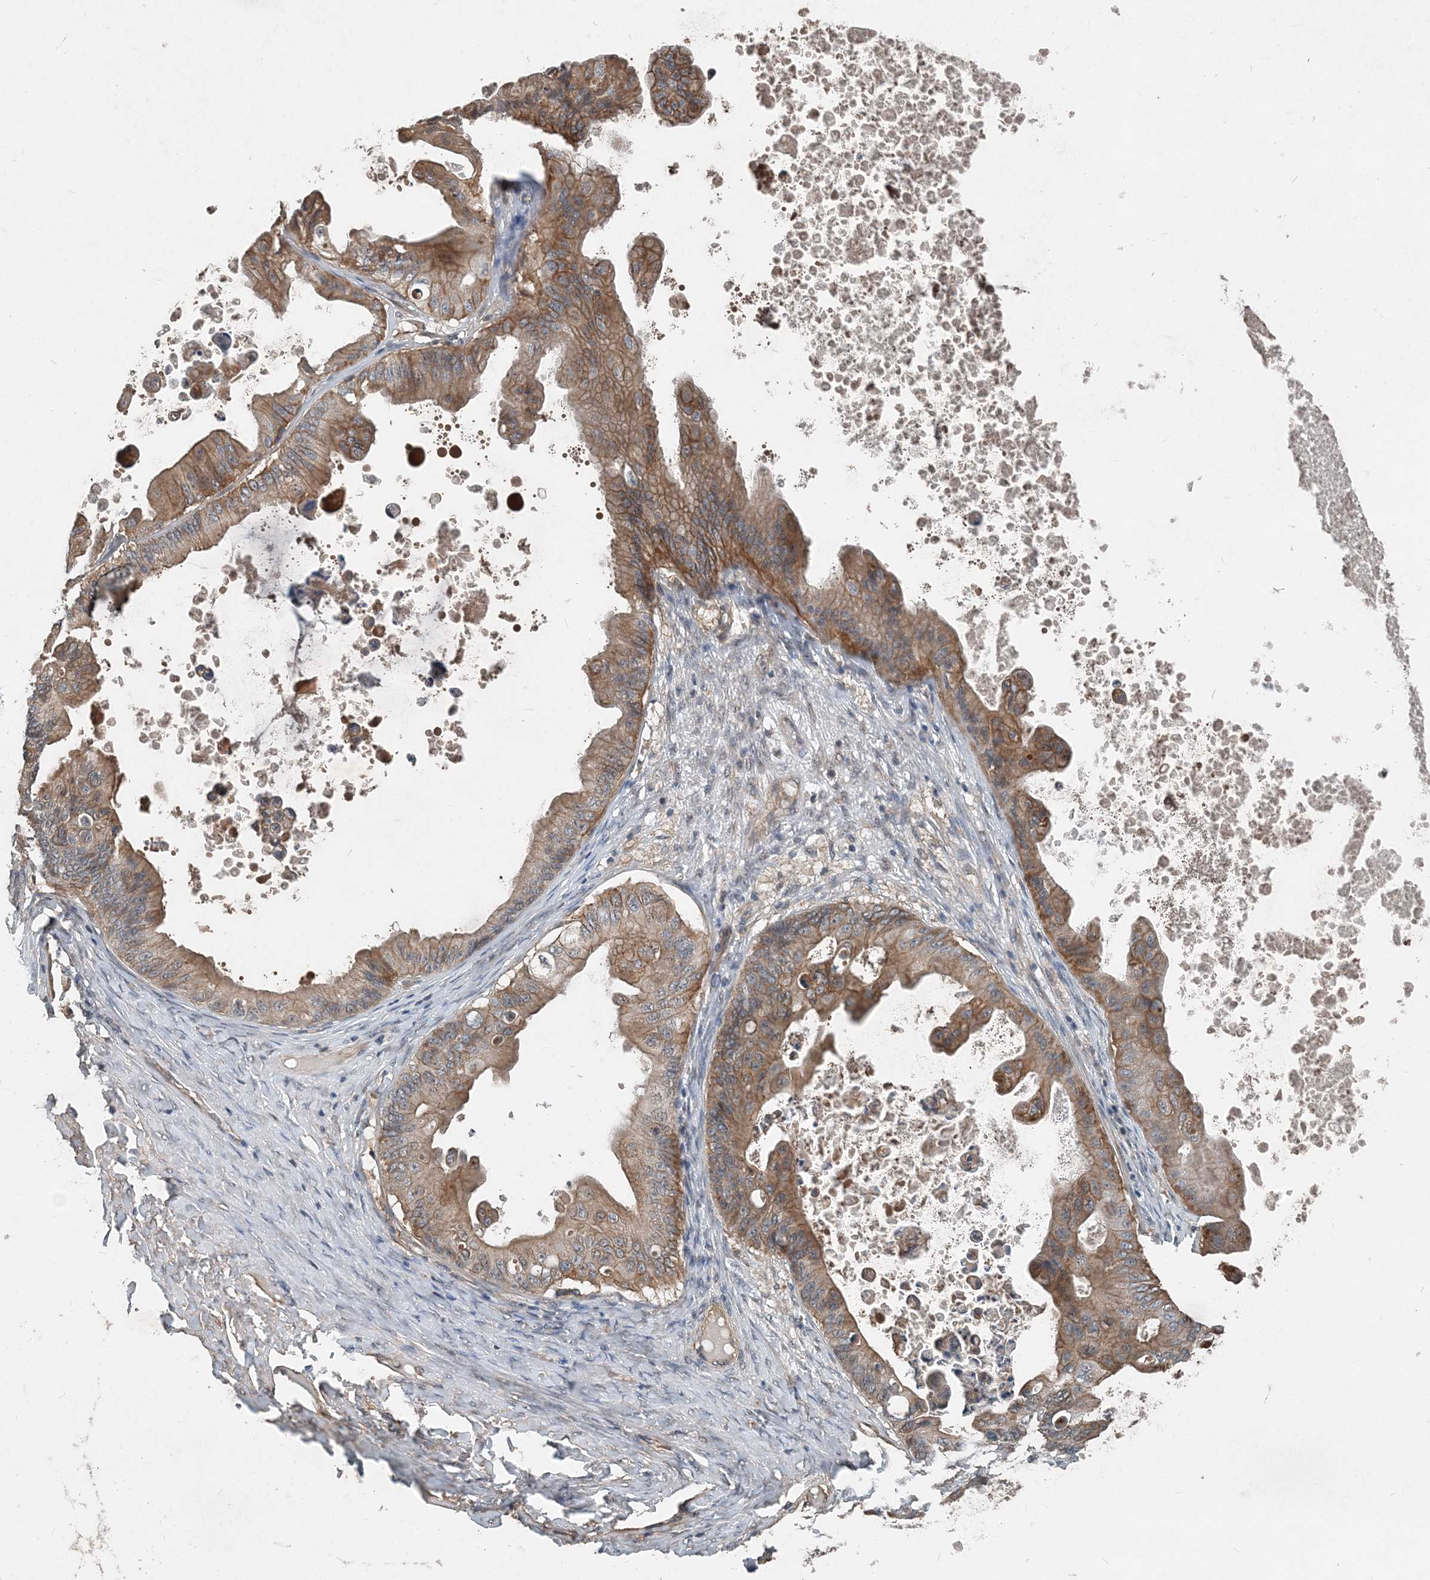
{"staining": {"intensity": "moderate", "quantity": ">75%", "location": "cytoplasmic/membranous"}, "tissue": "ovarian cancer", "cell_type": "Tumor cells", "image_type": "cancer", "snomed": [{"axis": "morphology", "description": "Cystadenocarcinoma, mucinous, NOS"}, {"axis": "topography", "description": "Ovary"}], "caption": "Ovarian mucinous cystadenocarcinoma stained with a brown dye shows moderate cytoplasmic/membranous positive expression in approximately >75% of tumor cells.", "gene": "SMPD3", "patient": {"sex": "female", "age": 37}}